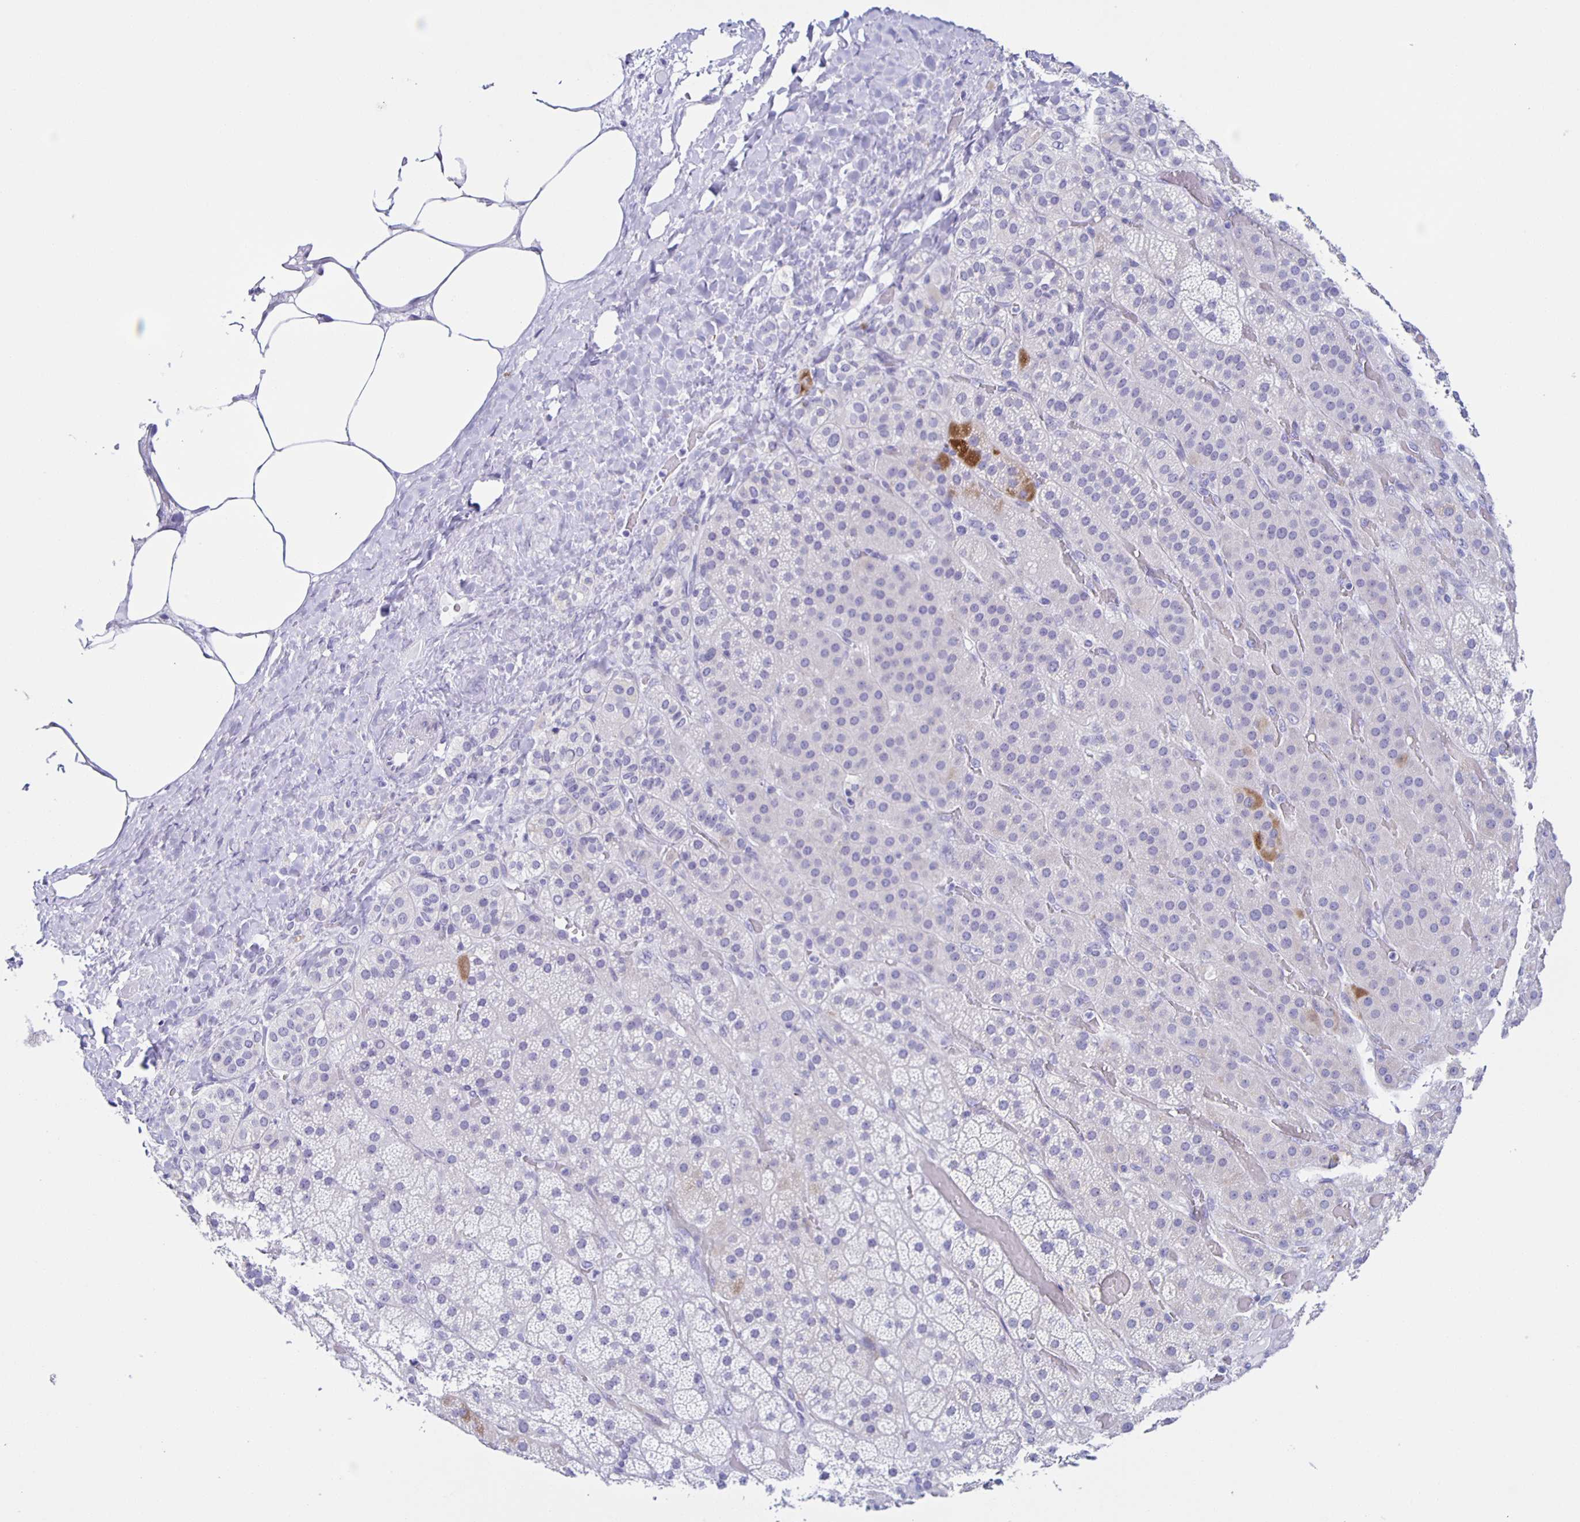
{"staining": {"intensity": "moderate", "quantity": "<25%", "location": "cytoplasmic/membranous"}, "tissue": "adrenal gland", "cell_type": "Glandular cells", "image_type": "normal", "snomed": [{"axis": "morphology", "description": "Normal tissue, NOS"}, {"axis": "topography", "description": "Adrenal gland"}], "caption": "Moderate cytoplasmic/membranous positivity is seen in about <25% of glandular cells in benign adrenal gland.", "gene": "AQP6", "patient": {"sex": "male", "age": 57}}